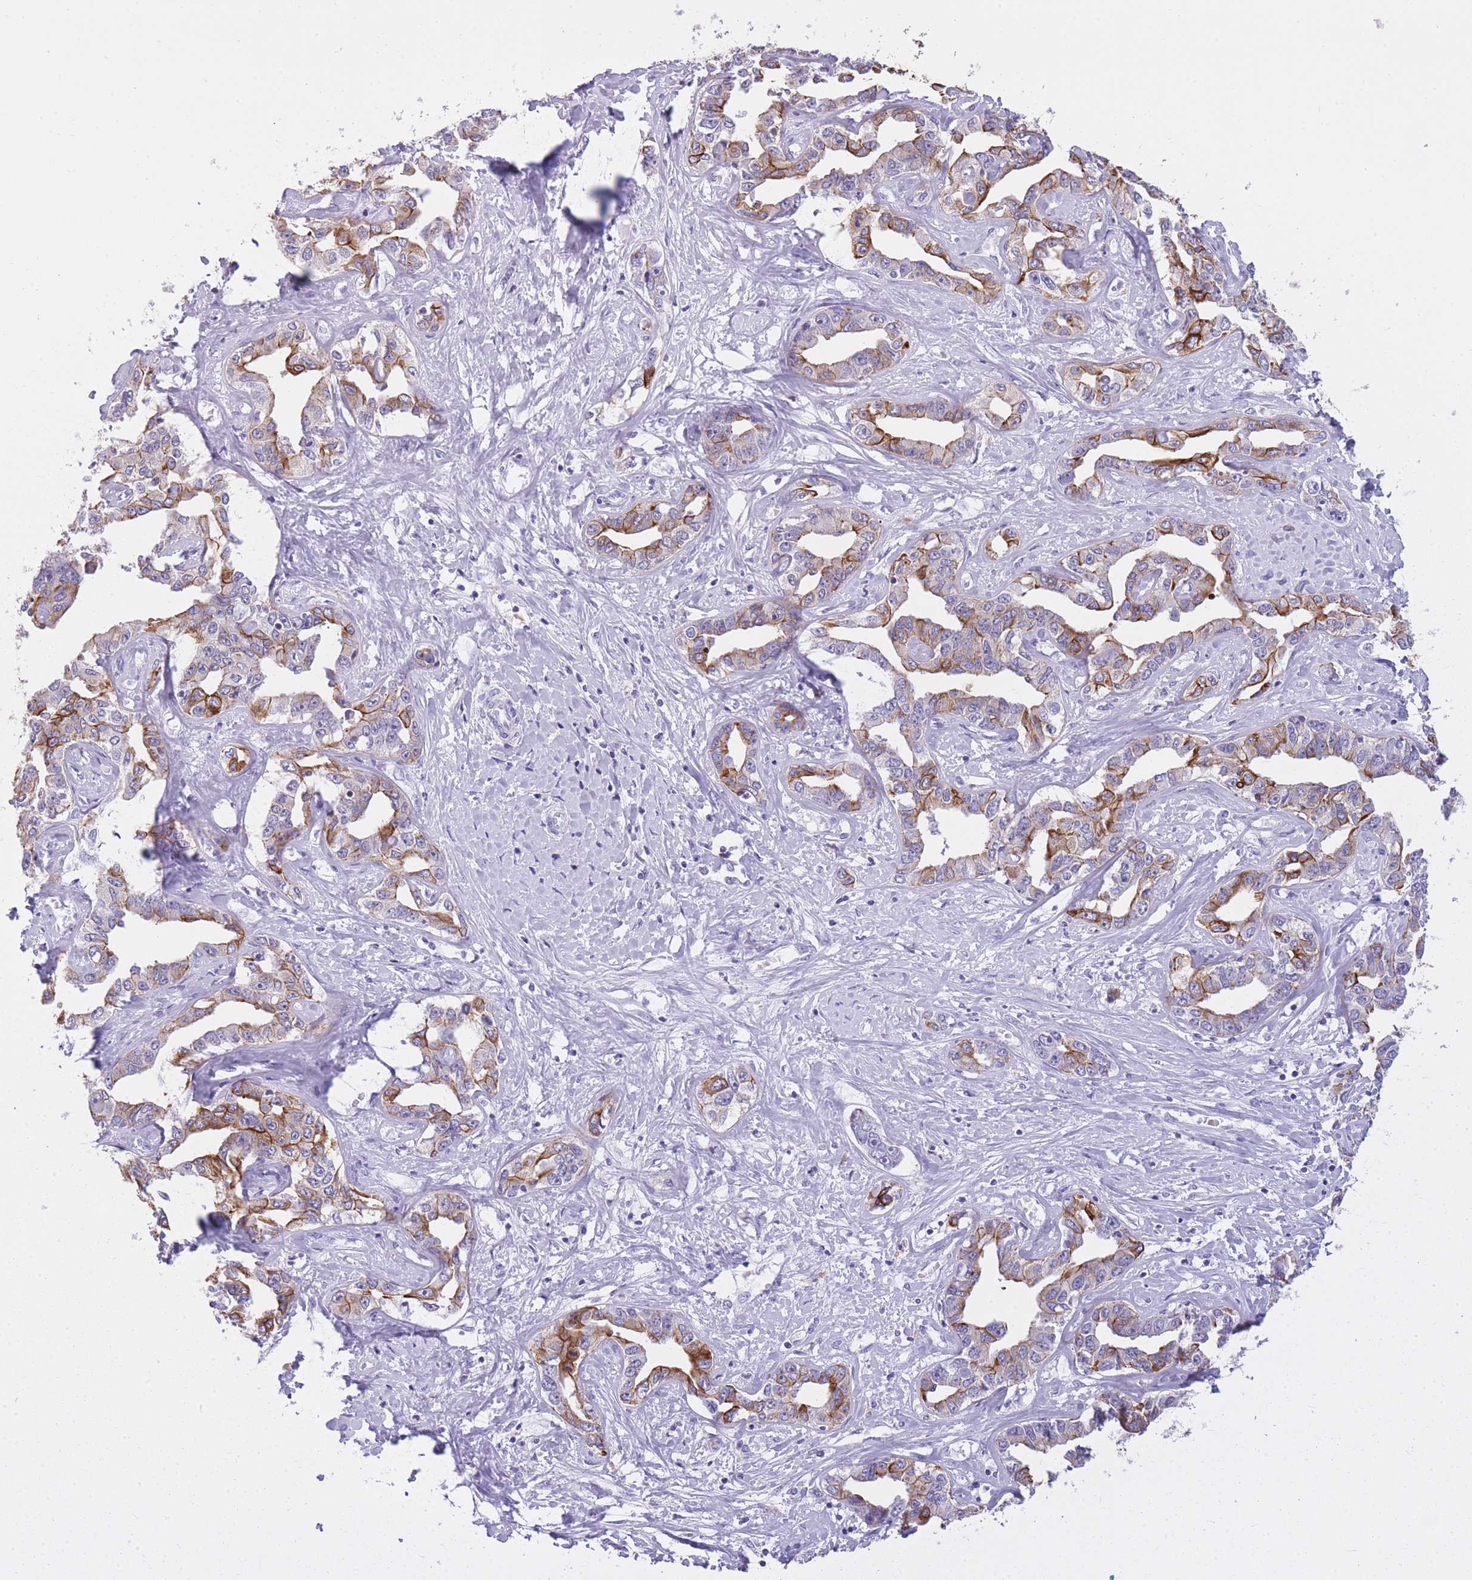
{"staining": {"intensity": "moderate", "quantity": "25%-75%", "location": "cytoplasmic/membranous"}, "tissue": "liver cancer", "cell_type": "Tumor cells", "image_type": "cancer", "snomed": [{"axis": "morphology", "description": "Cholangiocarcinoma"}, {"axis": "topography", "description": "Liver"}], "caption": "An IHC micrograph of neoplastic tissue is shown. Protein staining in brown shows moderate cytoplasmic/membranous positivity in liver cholangiocarcinoma within tumor cells.", "gene": "RADX", "patient": {"sex": "male", "age": 59}}